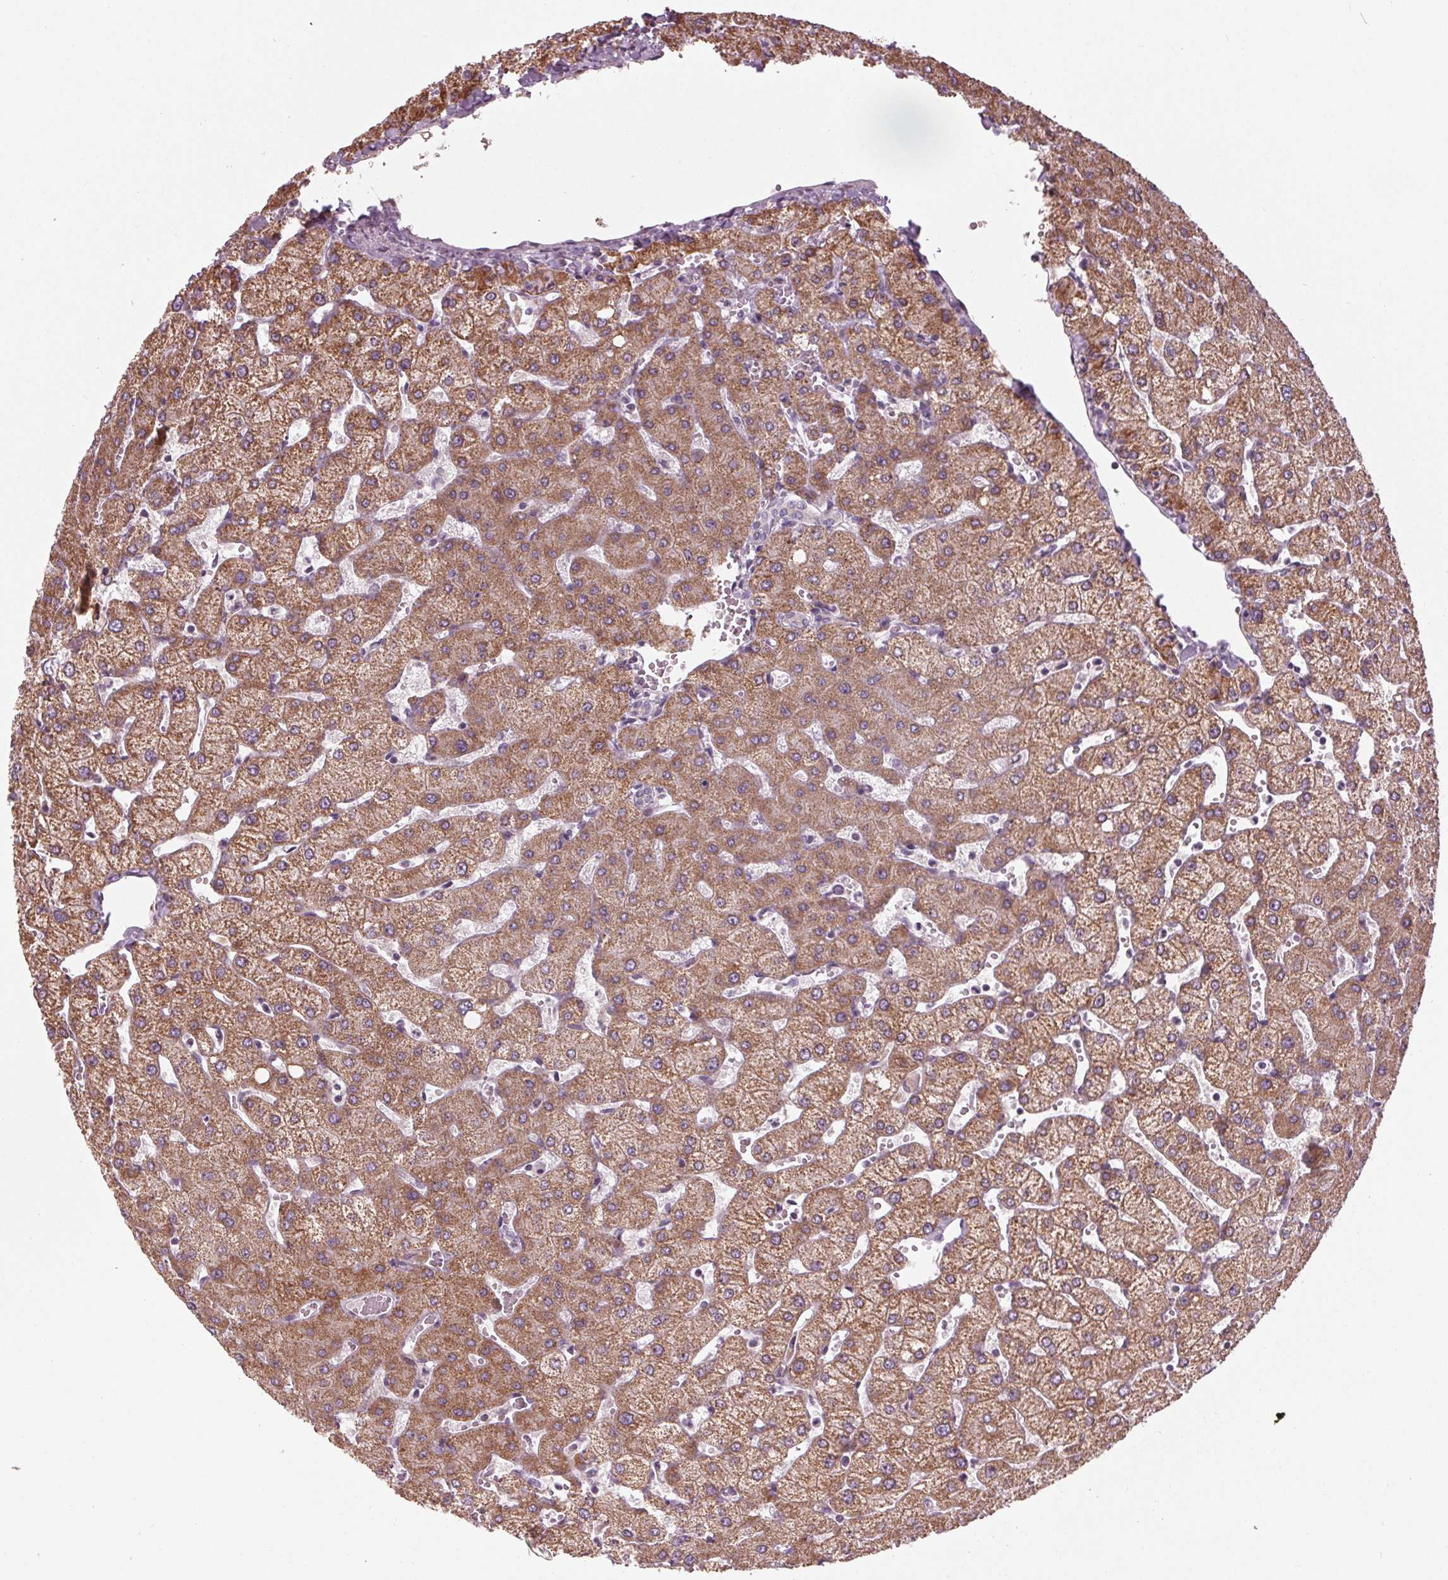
{"staining": {"intensity": "negative", "quantity": "none", "location": "none"}, "tissue": "liver", "cell_type": "Cholangiocytes", "image_type": "normal", "snomed": [{"axis": "morphology", "description": "Normal tissue, NOS"}, {"axis": "topography", "description": "Liver"}], "caption": "Human liver stained for a protein using immunohistochemistry demonstrates no expression in cholangiocytes.", "gene": "ZNF605", "patient": {"sex": "female", "age": 54}}